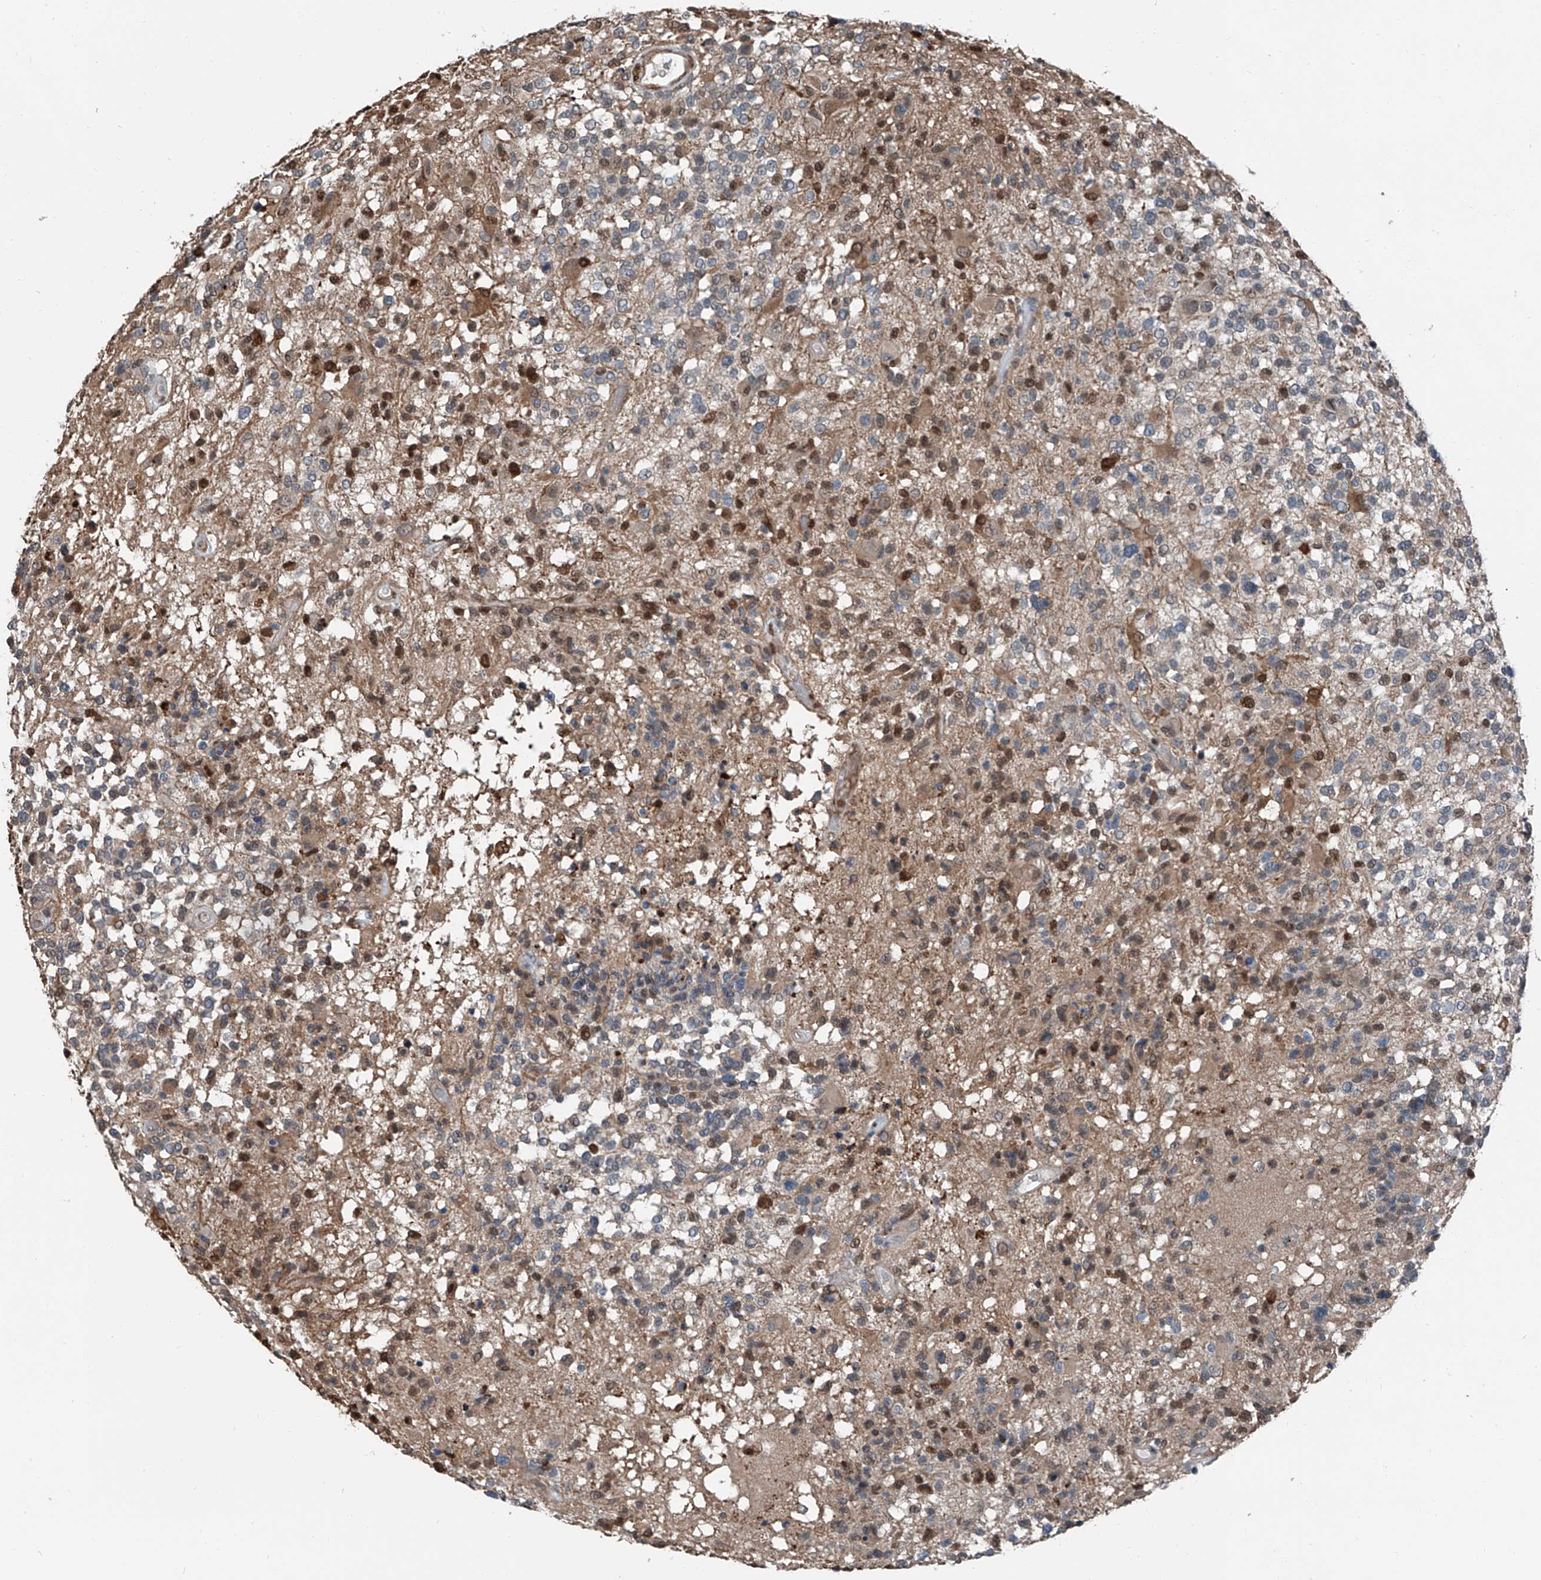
{"staining": {"intensity": "negative", "quantity": "none", "location": "none"}, "tissue": "glioma", "cell_type": "Tumor cells", "image_type": "cancer", "snomed": [{"axis": "morphology", "description": "Glioma, malignant, High grade"}, {"axis": "morphology", "description": "Glioblastoma, NOS"}, {"axis": "topography", "description": "Brain"}], "caption": "Tumor cells show no significant protein expression in glioblastoma.", "gene": "HSPA6", "patient": {"sex": "male", "age": 60}}